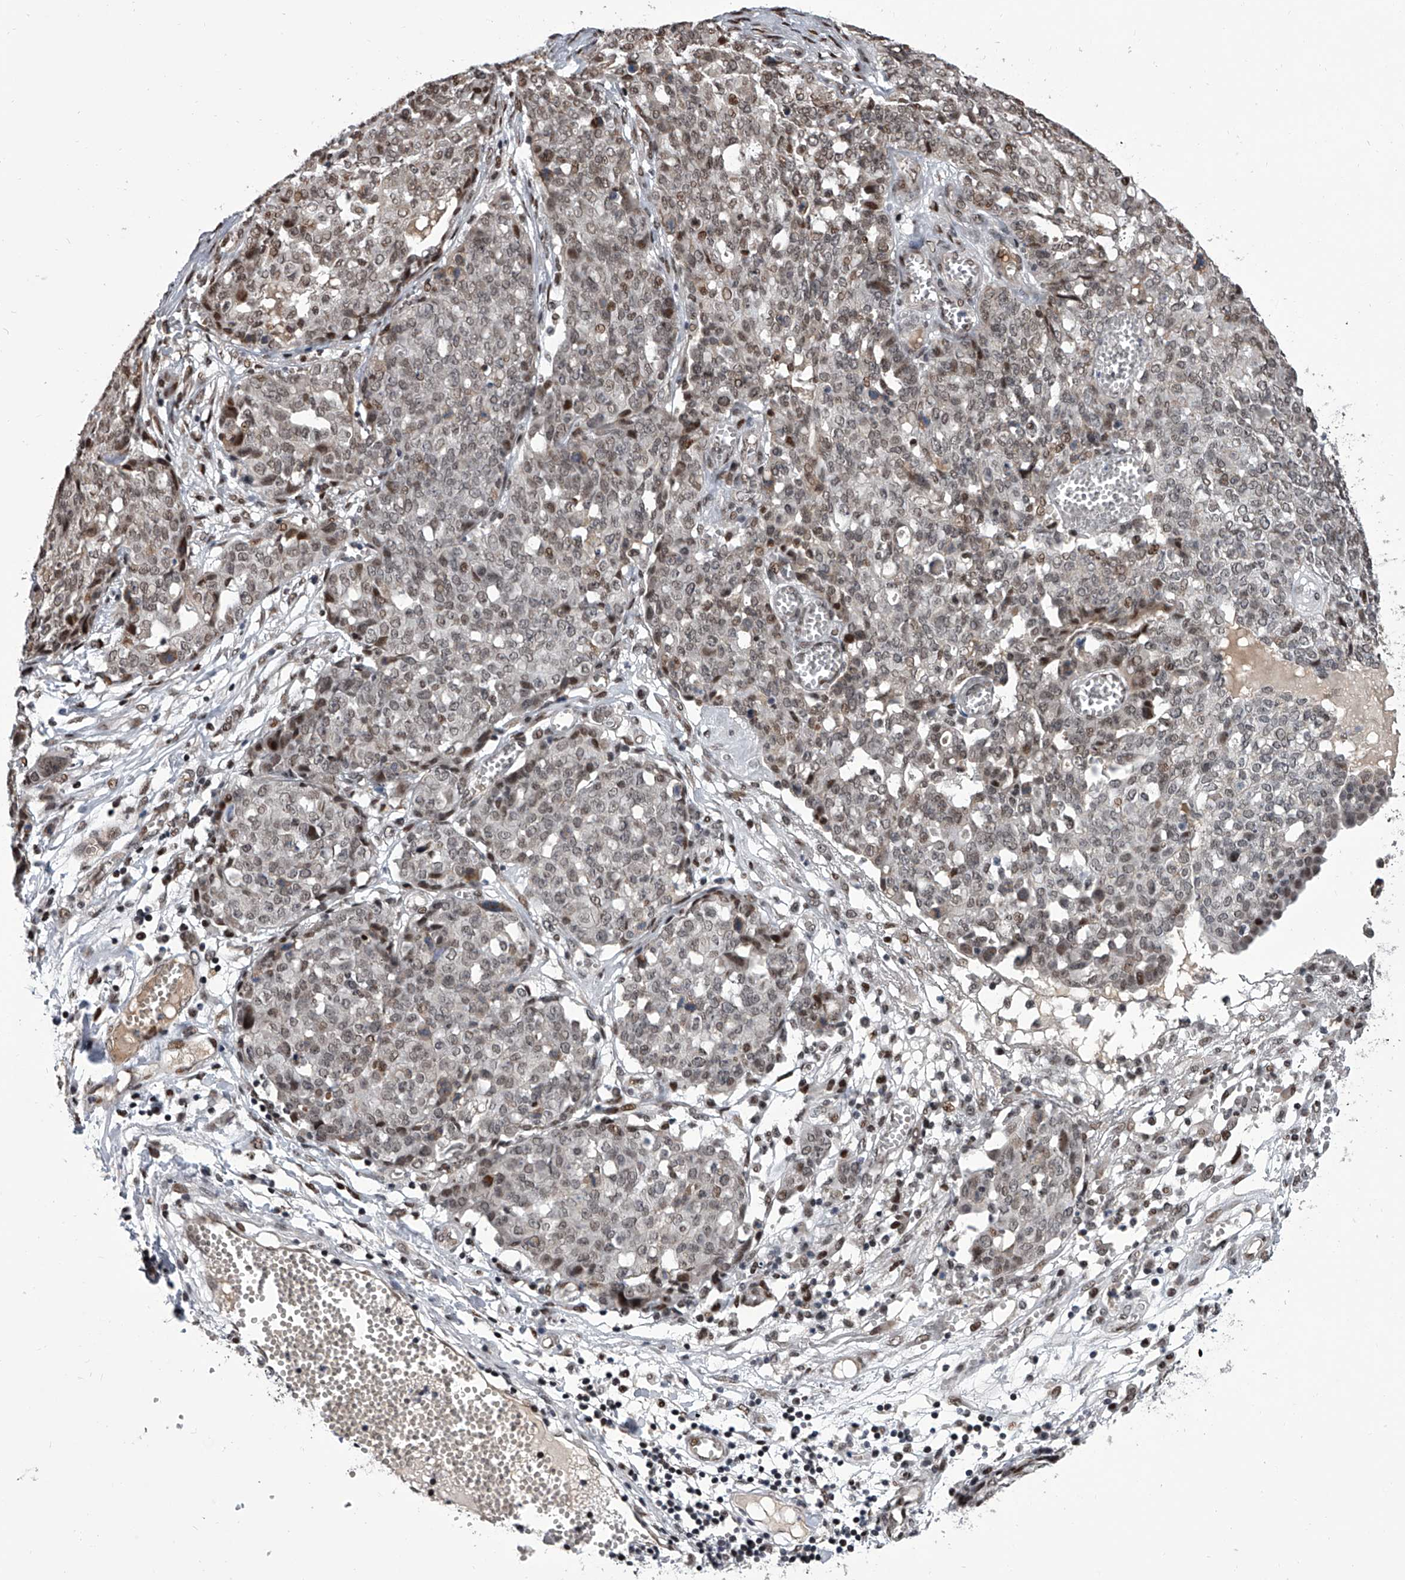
{"staining": {"intensity": "weak", "quantity": "25%-75%", "location": "nuclear"}, "tissue": "ovarian cancer", "cell_type": "Tumor cells", "image_type": "cancer", "snomed": [{"axis": "morphology", "description": "Cystadenocarcinoma, serous, NOS"}, {"axis": "topography", "description": "Soft tissue"}, {"axis": "topography", "description": "Ovary"}], "caption": "Ovarian serous cystadenocarcinoma was stained to show a protein in brown. There is low levels of weak nuclear staining in about 25%-75% of tumor cells.", "gene": "ZNF426", "patient": {"sex": "female", "age": 57}}